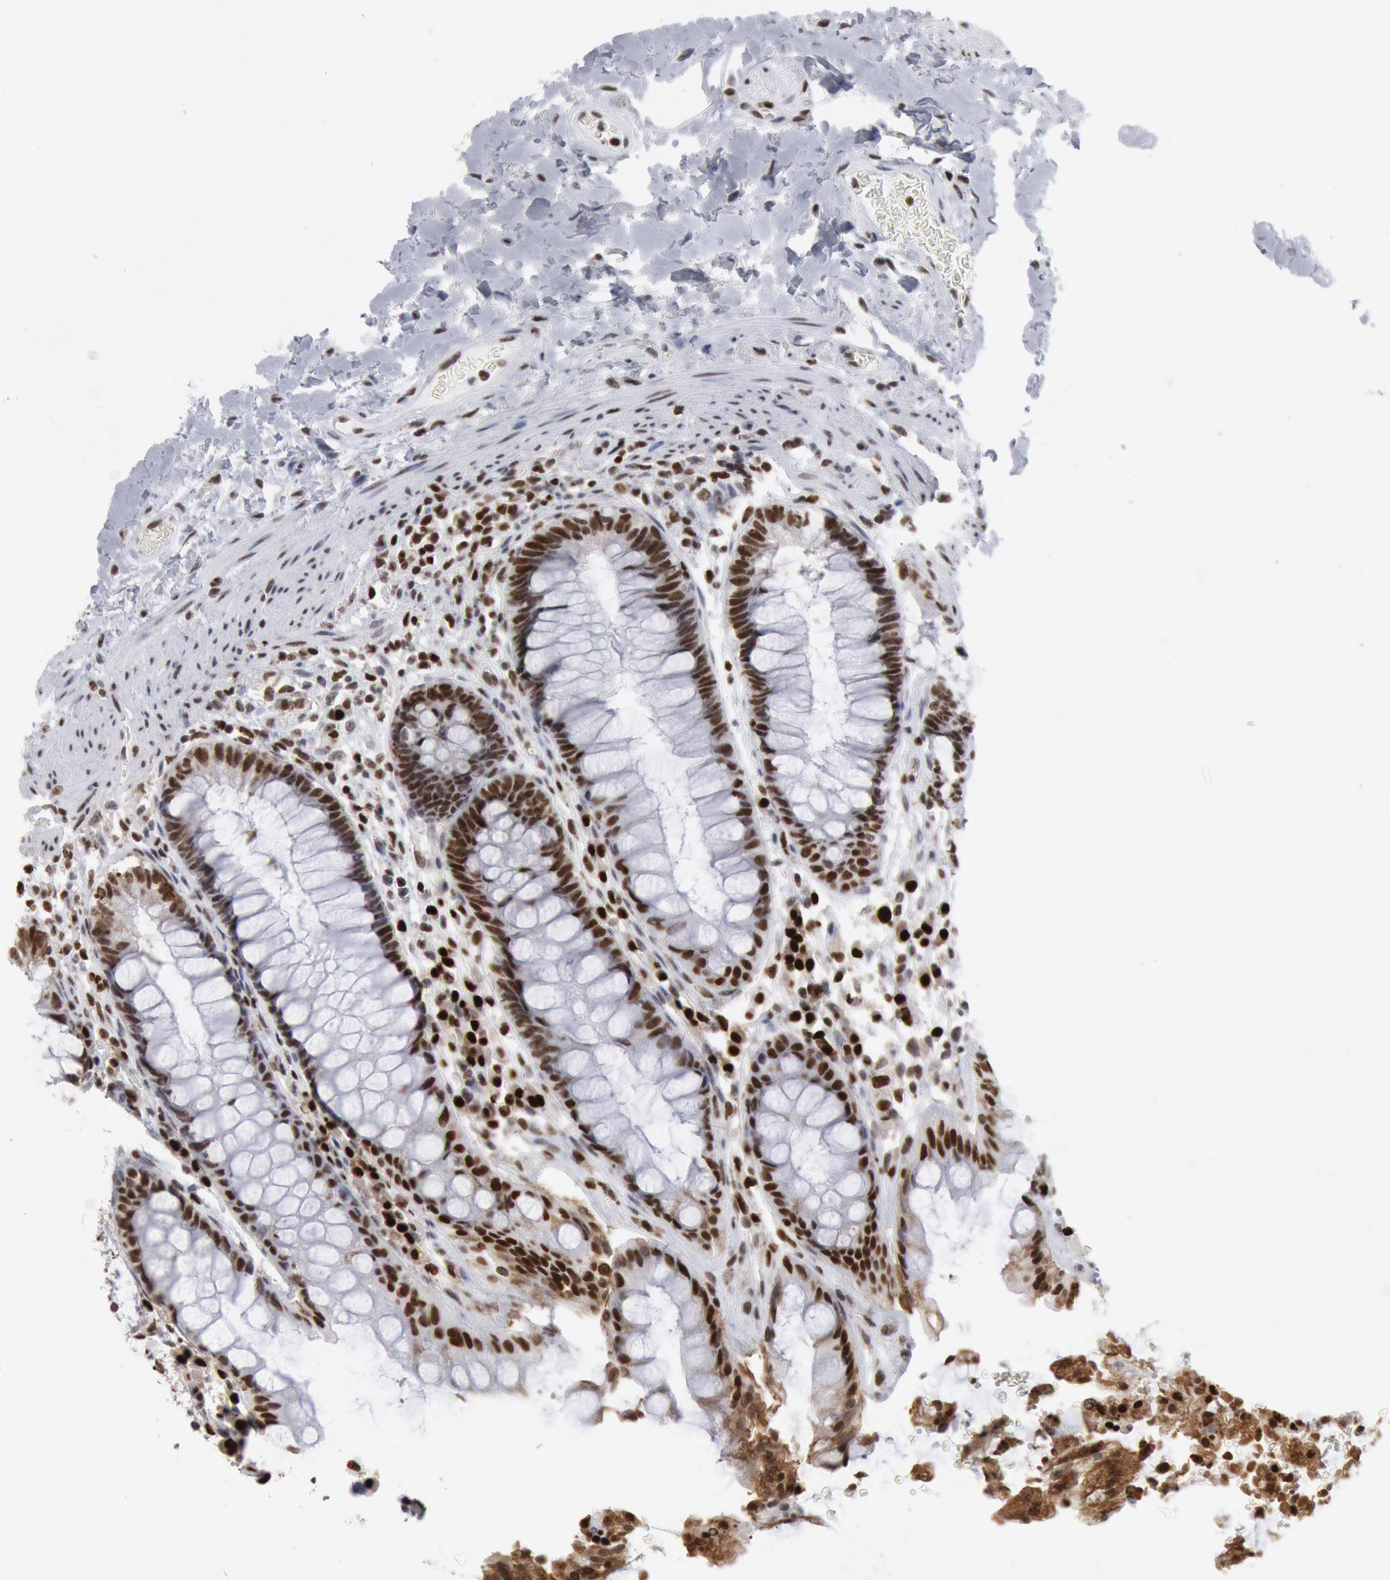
{"staining": {"intensity": "strong", "quantity": ">75%", "location": "nuclear"}, "tissue": "rectum", "cell_type": "Glandular cells", "image_type": "normal", "snomed": [{"axis": "morphology", "description": "Normal tissue, NOS"}, {"axis": "topography", "description": "Rectum"}], "caption": "A high-resolution photomicrograph shows IHC staining of unremarkable rectum, which exhibits strong nuclear positivity in about >75% of glandular cells.", "gene": "SUB1", "patient": {"sex": "female", "age": 46}}